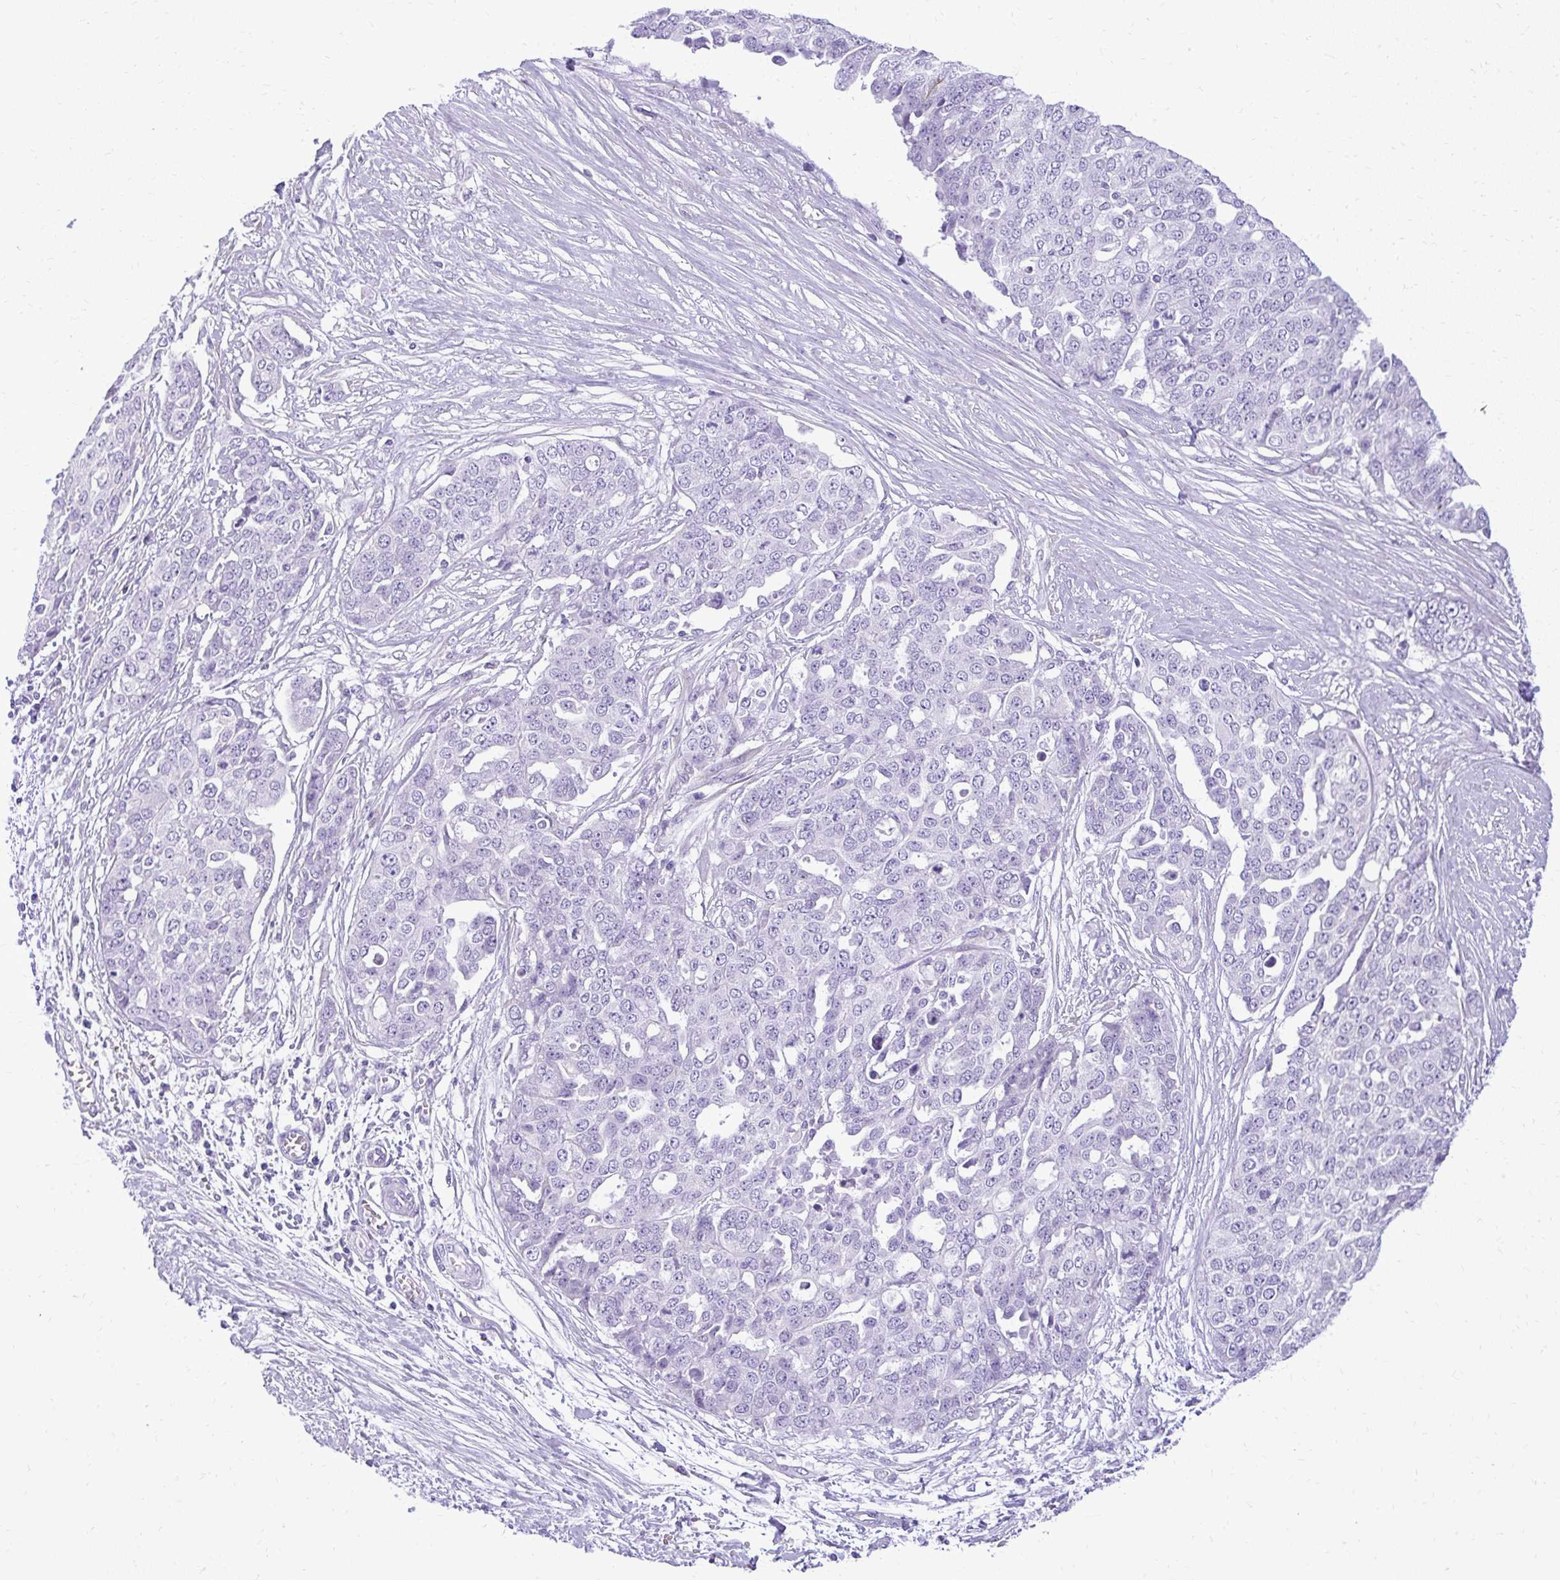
{"staining": {"intensity": "negative", "quantity": "none", "location": "none"}, "tissue": "ovarian cancer", "cell_type": "Tumor cells", "image_type": "cancer", "snomed": [{"axis": "morphology", "description": "Cystadenocarcinoma, serous, NOS"}, {"axis": "topography", "description": "Soft tissue"}, {"axis": "topography", "description": "Ovary"}], "caption": "Tumor cells show no significant protein staining in ovarian serous cystadenocarcinoma.", "gene": "PRAP1", "patient": {"sex": "female", "age": 57}}